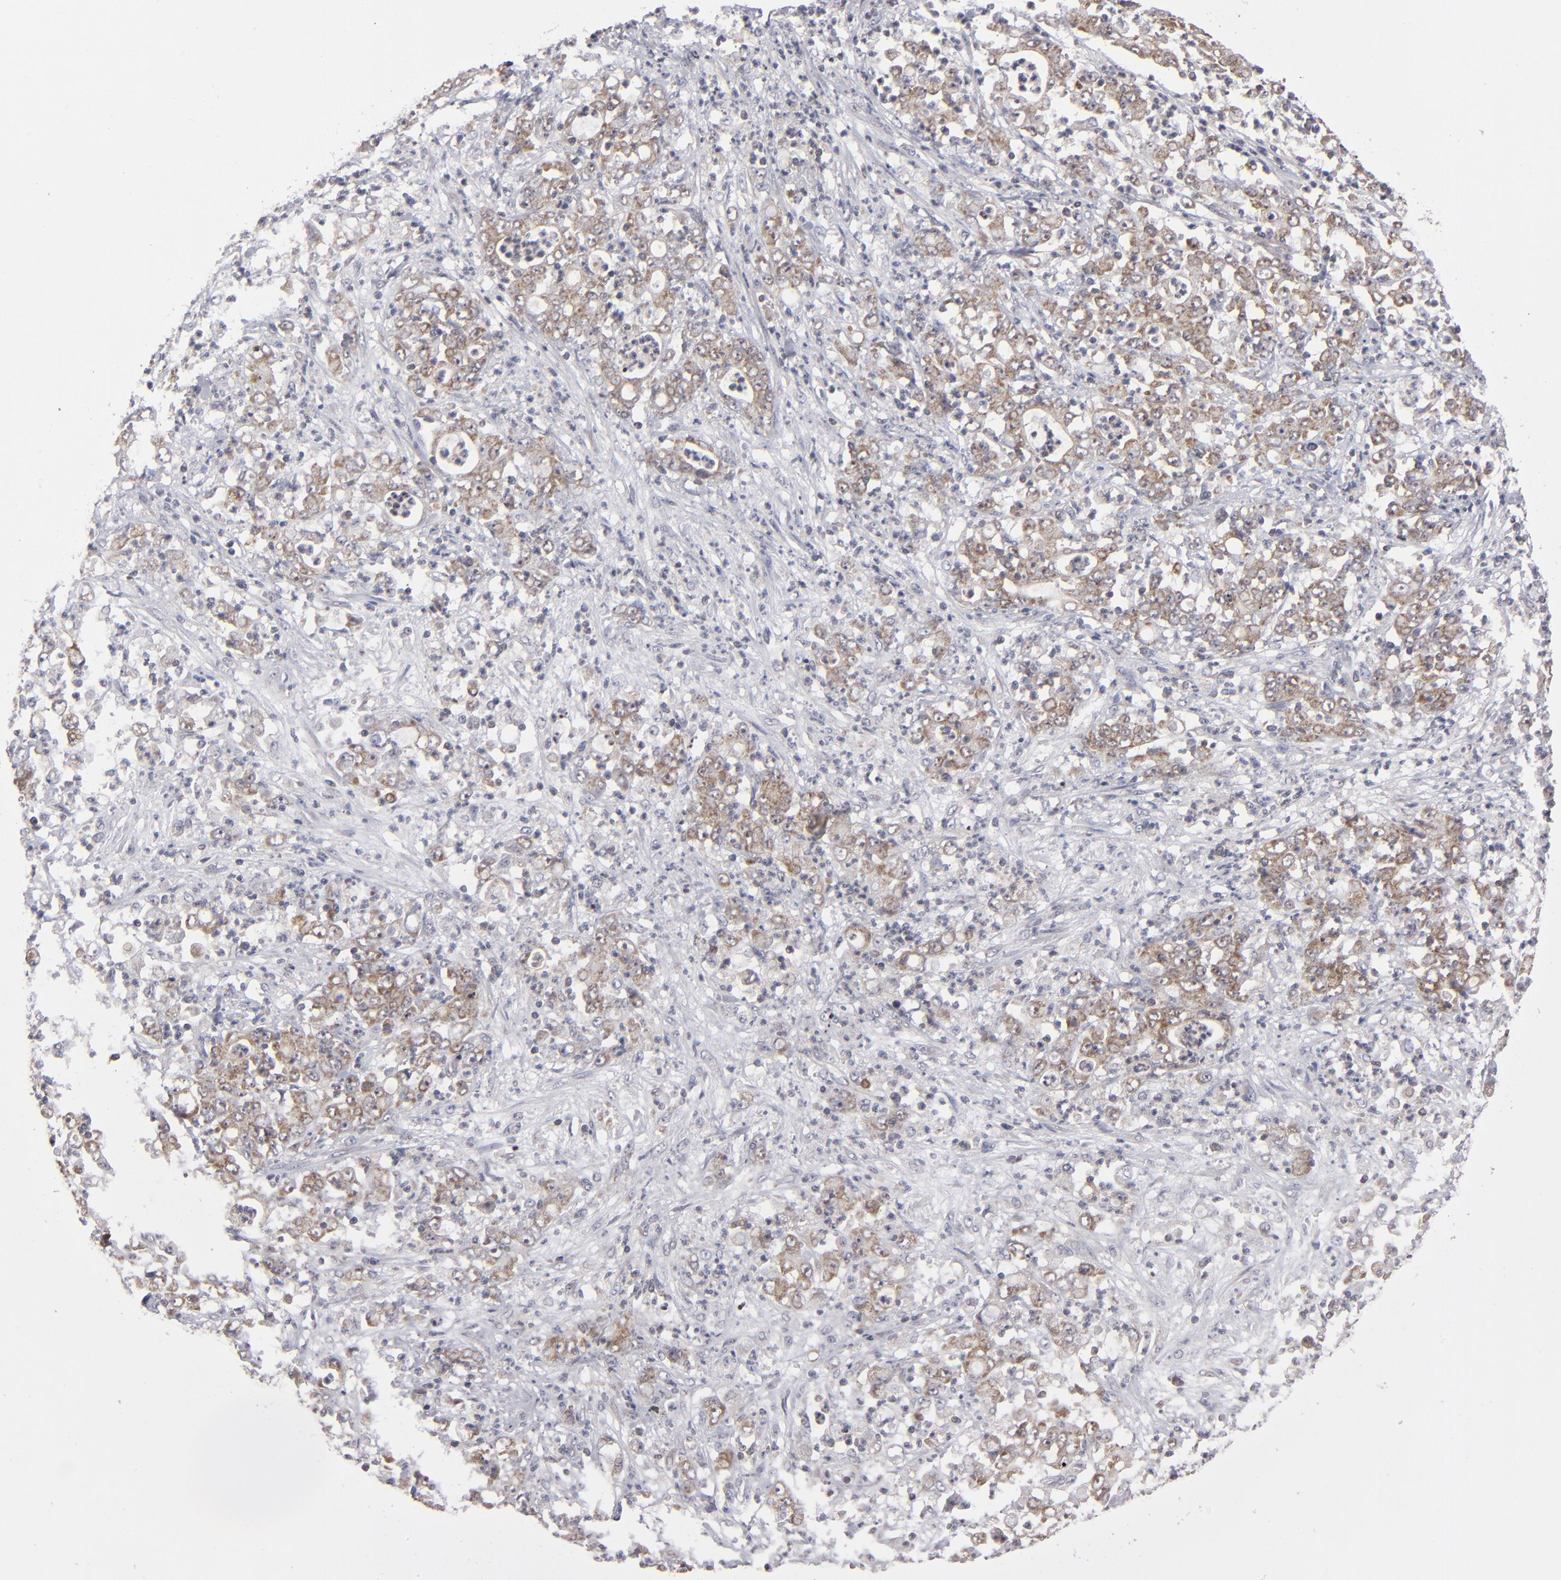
{"staining": {"intensity": "weak", "quantity": "25%-75%", "location": "cytoplasmic/membranous"}, "tissue": "stomach cancer", "cell_type": "Tumor cells", "image_type": "cancer", "snomed": [{"axis": "morphology", "description": "Adenocarcinoma, NOS"}, {"axis": "topography", "description": "Stomach, lower"}], "caption": "The photomicrograph reveals a brown stain indicating the presence of a protein in the cytoplasmic/membranous of tumor cells in stomach cancer.", "gene": "GLCCI1", "patient": {"sex": "female", "age": 71}}